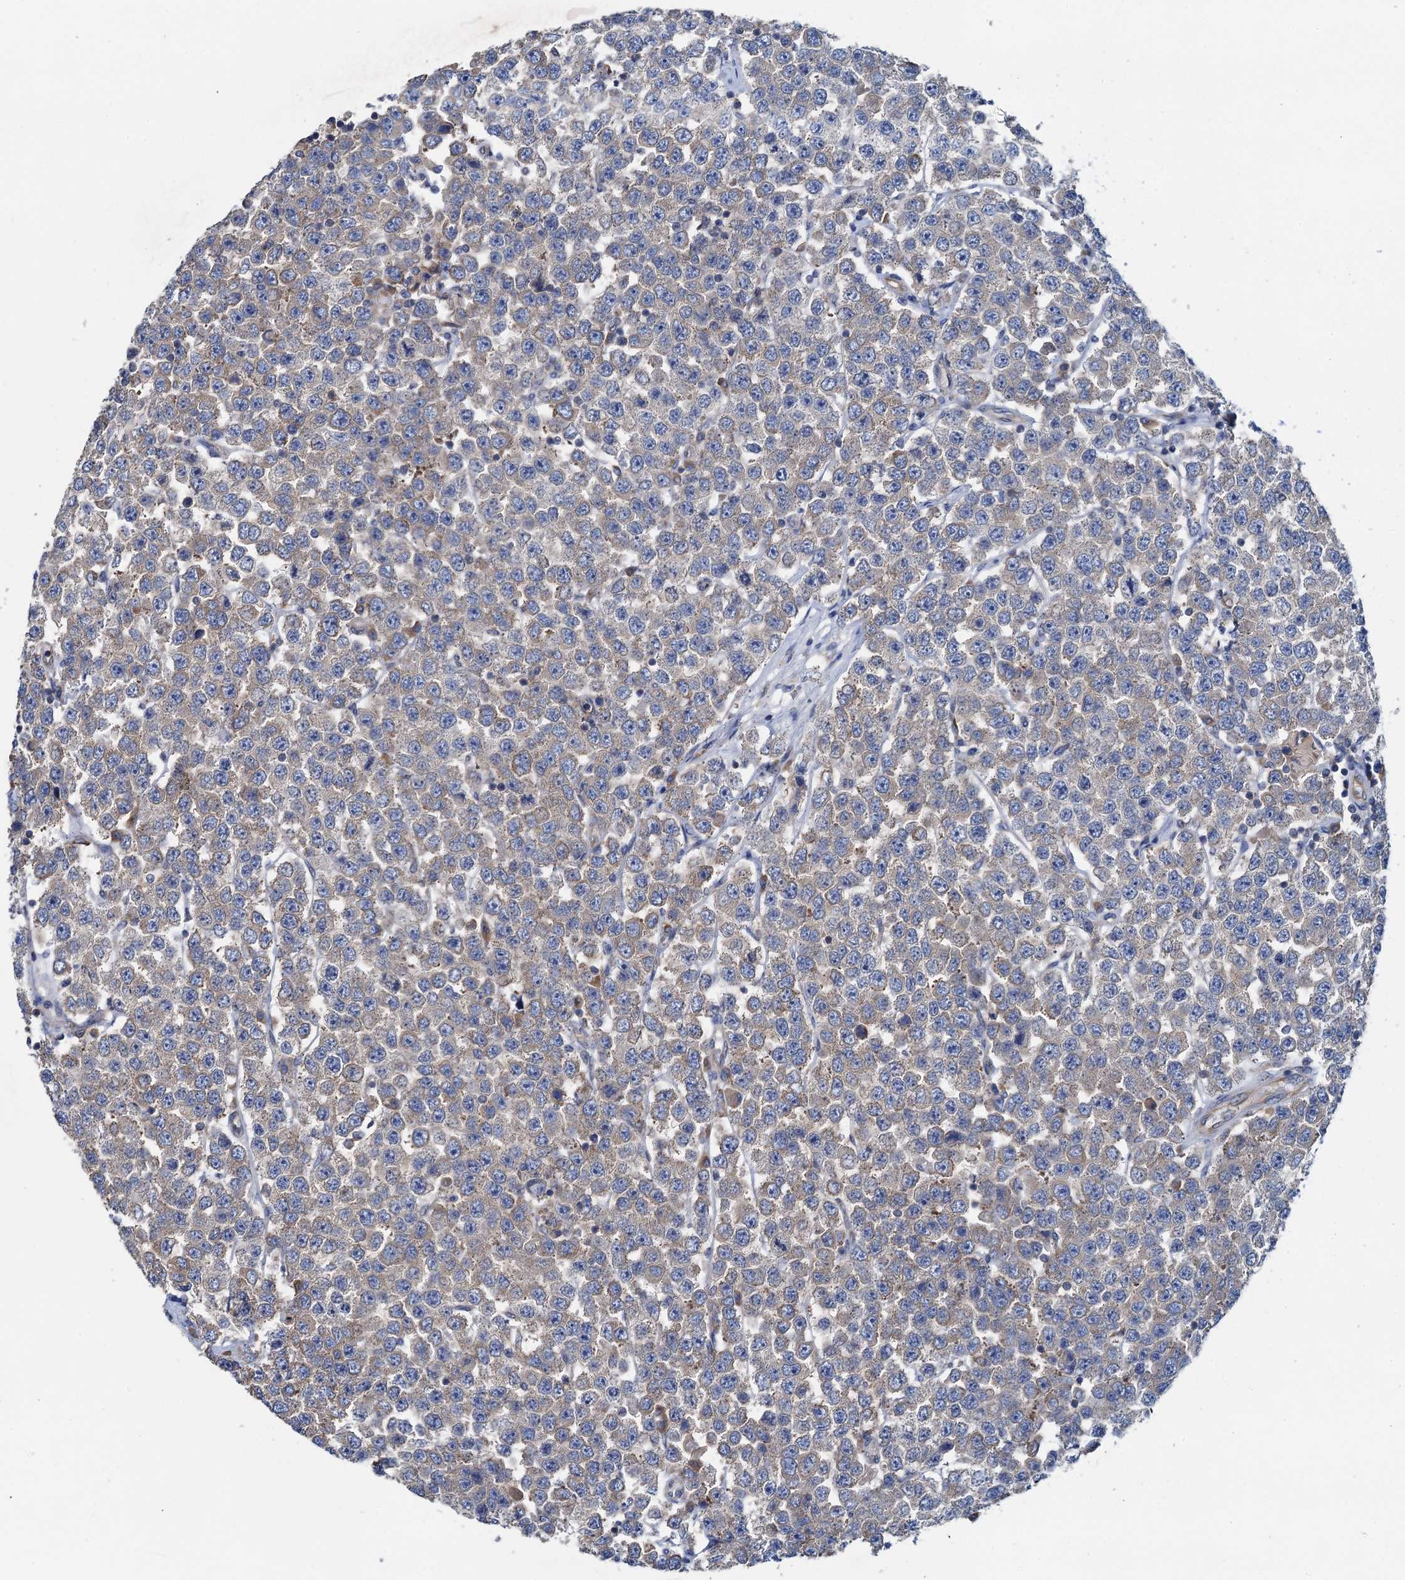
{"staining": {"intensity": "weak", "quantity": "<25%", "location": "cytoplasmic/membranous"}, "tissue": "testis cancer", "cell_type": "Tumor cells", "image_type": "cancer", "snomed": [{"axis": "morphology", "description": "Seminoma, NOS"}, {"axis": "topography", "description": "Testis"}], "caption": "IHC image of neoplastic tissue: testis cancer (seminoma) stained with DAB displays no significant protein staining in tumor cells.", "gene": "ADCY9", "patient": {"sex": "male", "age": 28}}